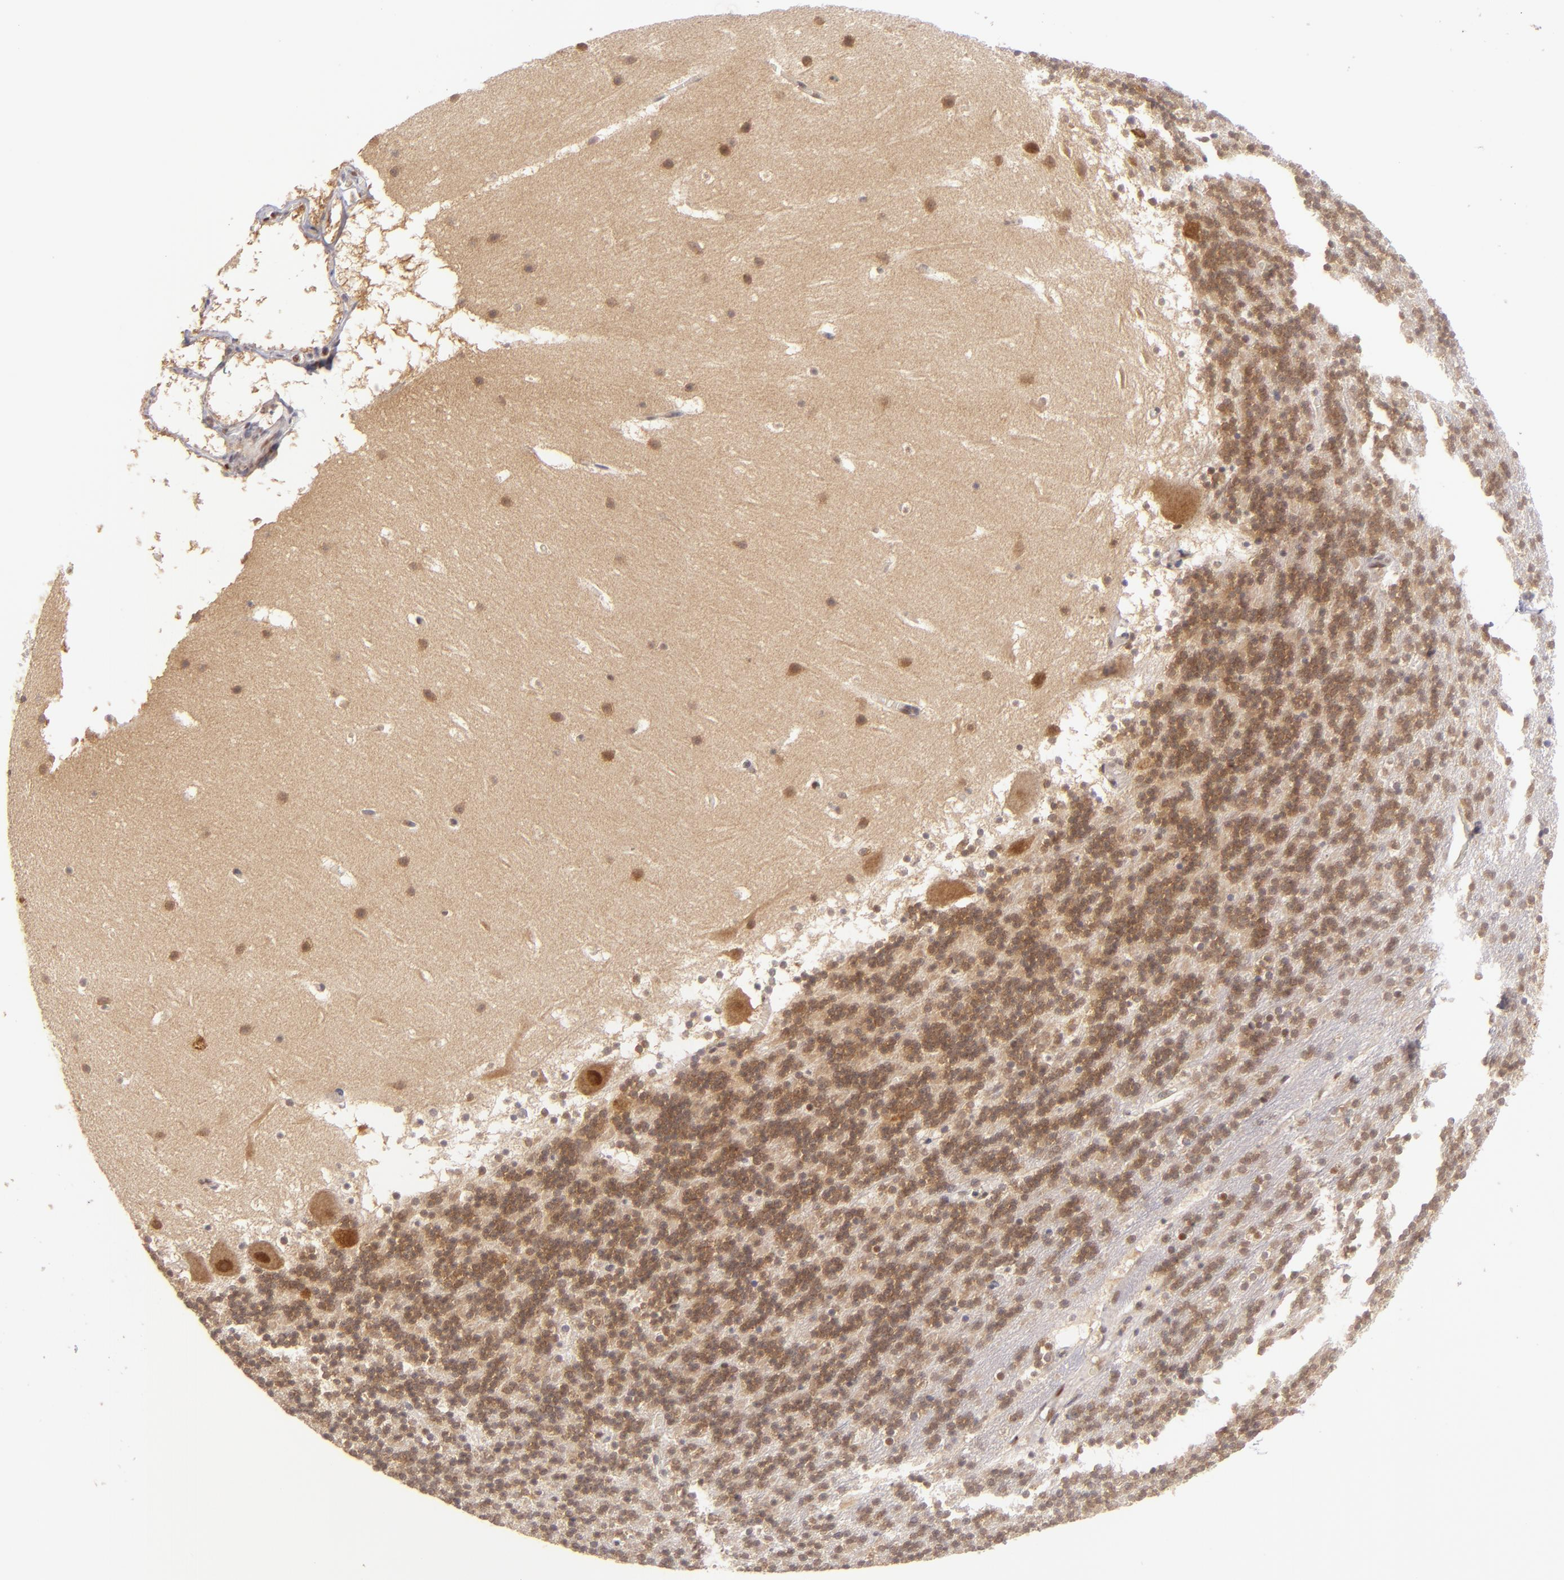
{"staining": {"intensity": "strong", "quantity": ">75%", "location": "cytoplasmic/membranous"}, "tissue": "cerebellum", "cell_type": "Cells in granular layer", "image_type": "normal", "snomed": [{"axis": "morphology", "description": "Normal tissue, NOS"}, {"axis": "topography", "description": "Cerebellum"}], "caption": "Immunohistochemical staining of normal human cerebellum reveals strong cytoplasmic/membranous protein staining in approximately >75% of cells in granular layer.", "gene": "PTPN13", "patient": {"sex": "male", "age": 45}}